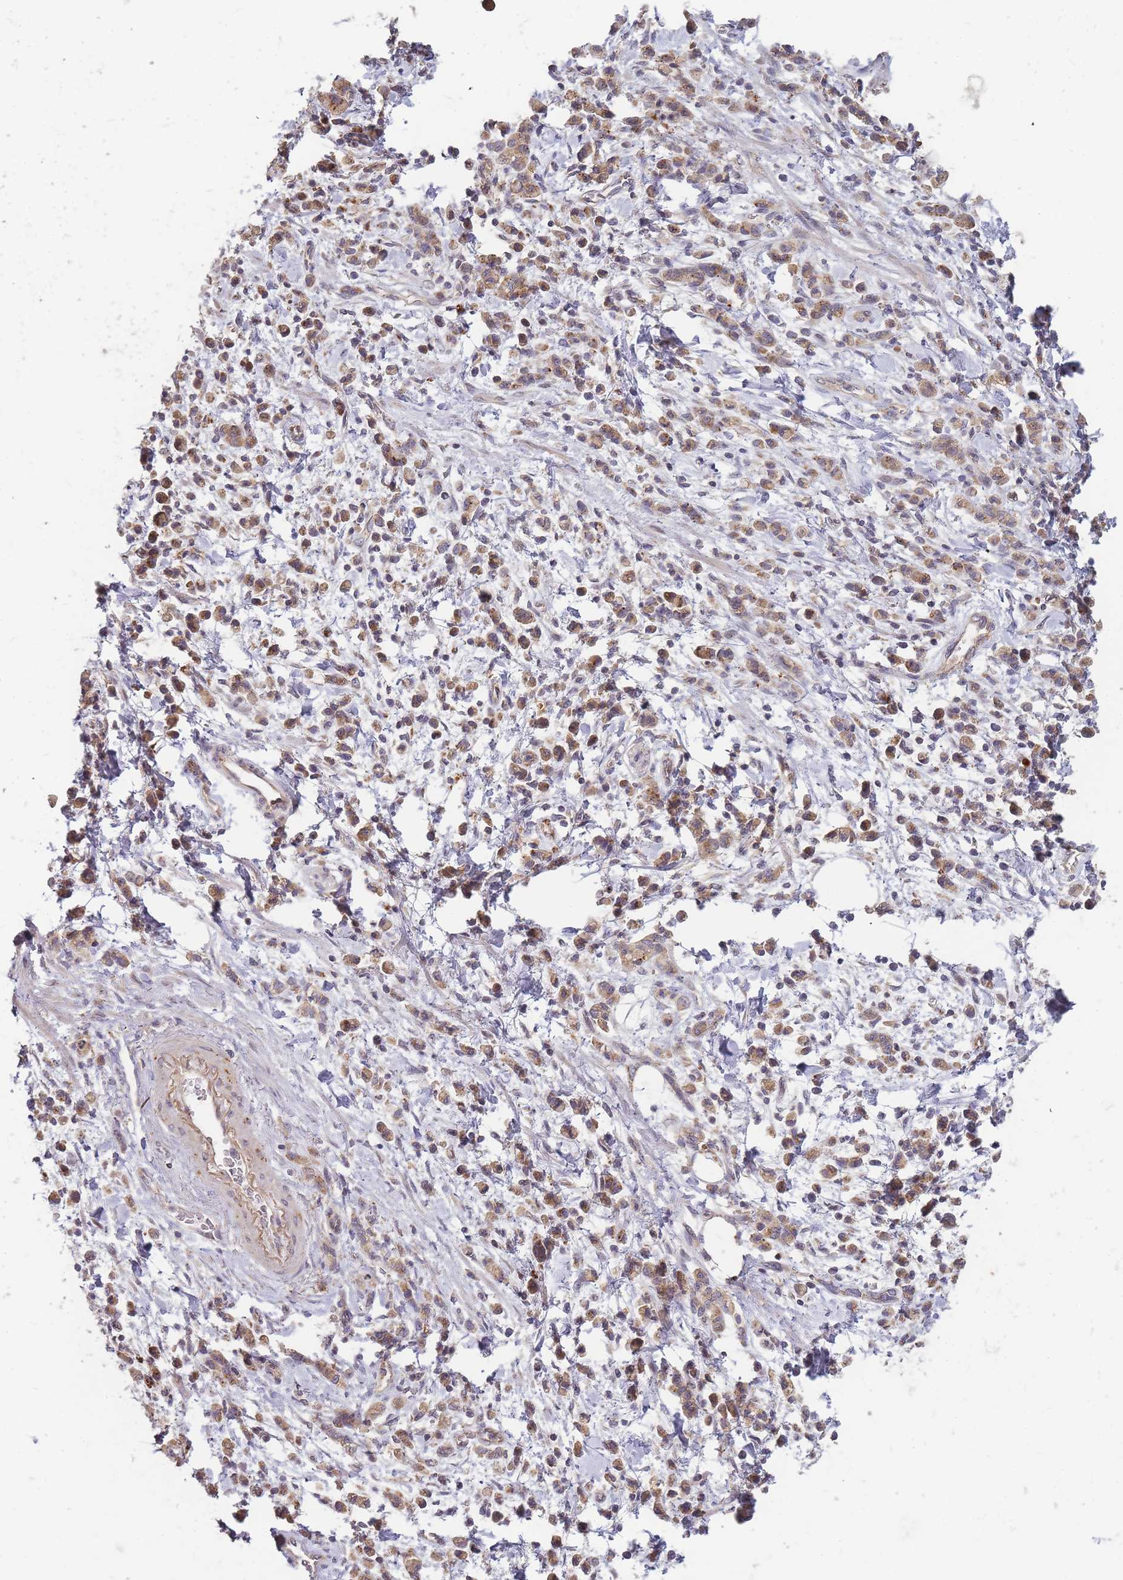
{"staining": {"intensity": "moderate", "quantity": ">75%", "location": "cytoplasmic/membranous"}, "tissue": "stomach cancer", "cell_type": "Tumor cells", "image_type": "cancer", "snomed": [{"axis": "morphology", "description": "Adenocarcinoma, NOS"}, {"axis": "topography", "description": "Stomach"}], "caption": "The histopathology image reveals staining of stomach adenocarcinoma, revealing moderate cytoplasmic/membranous protein positivity (brown color) within tumor cells. Nuclei are stained in blue.", "gene": "ATG5", "patient": {"sex": "male", "age": 76}}